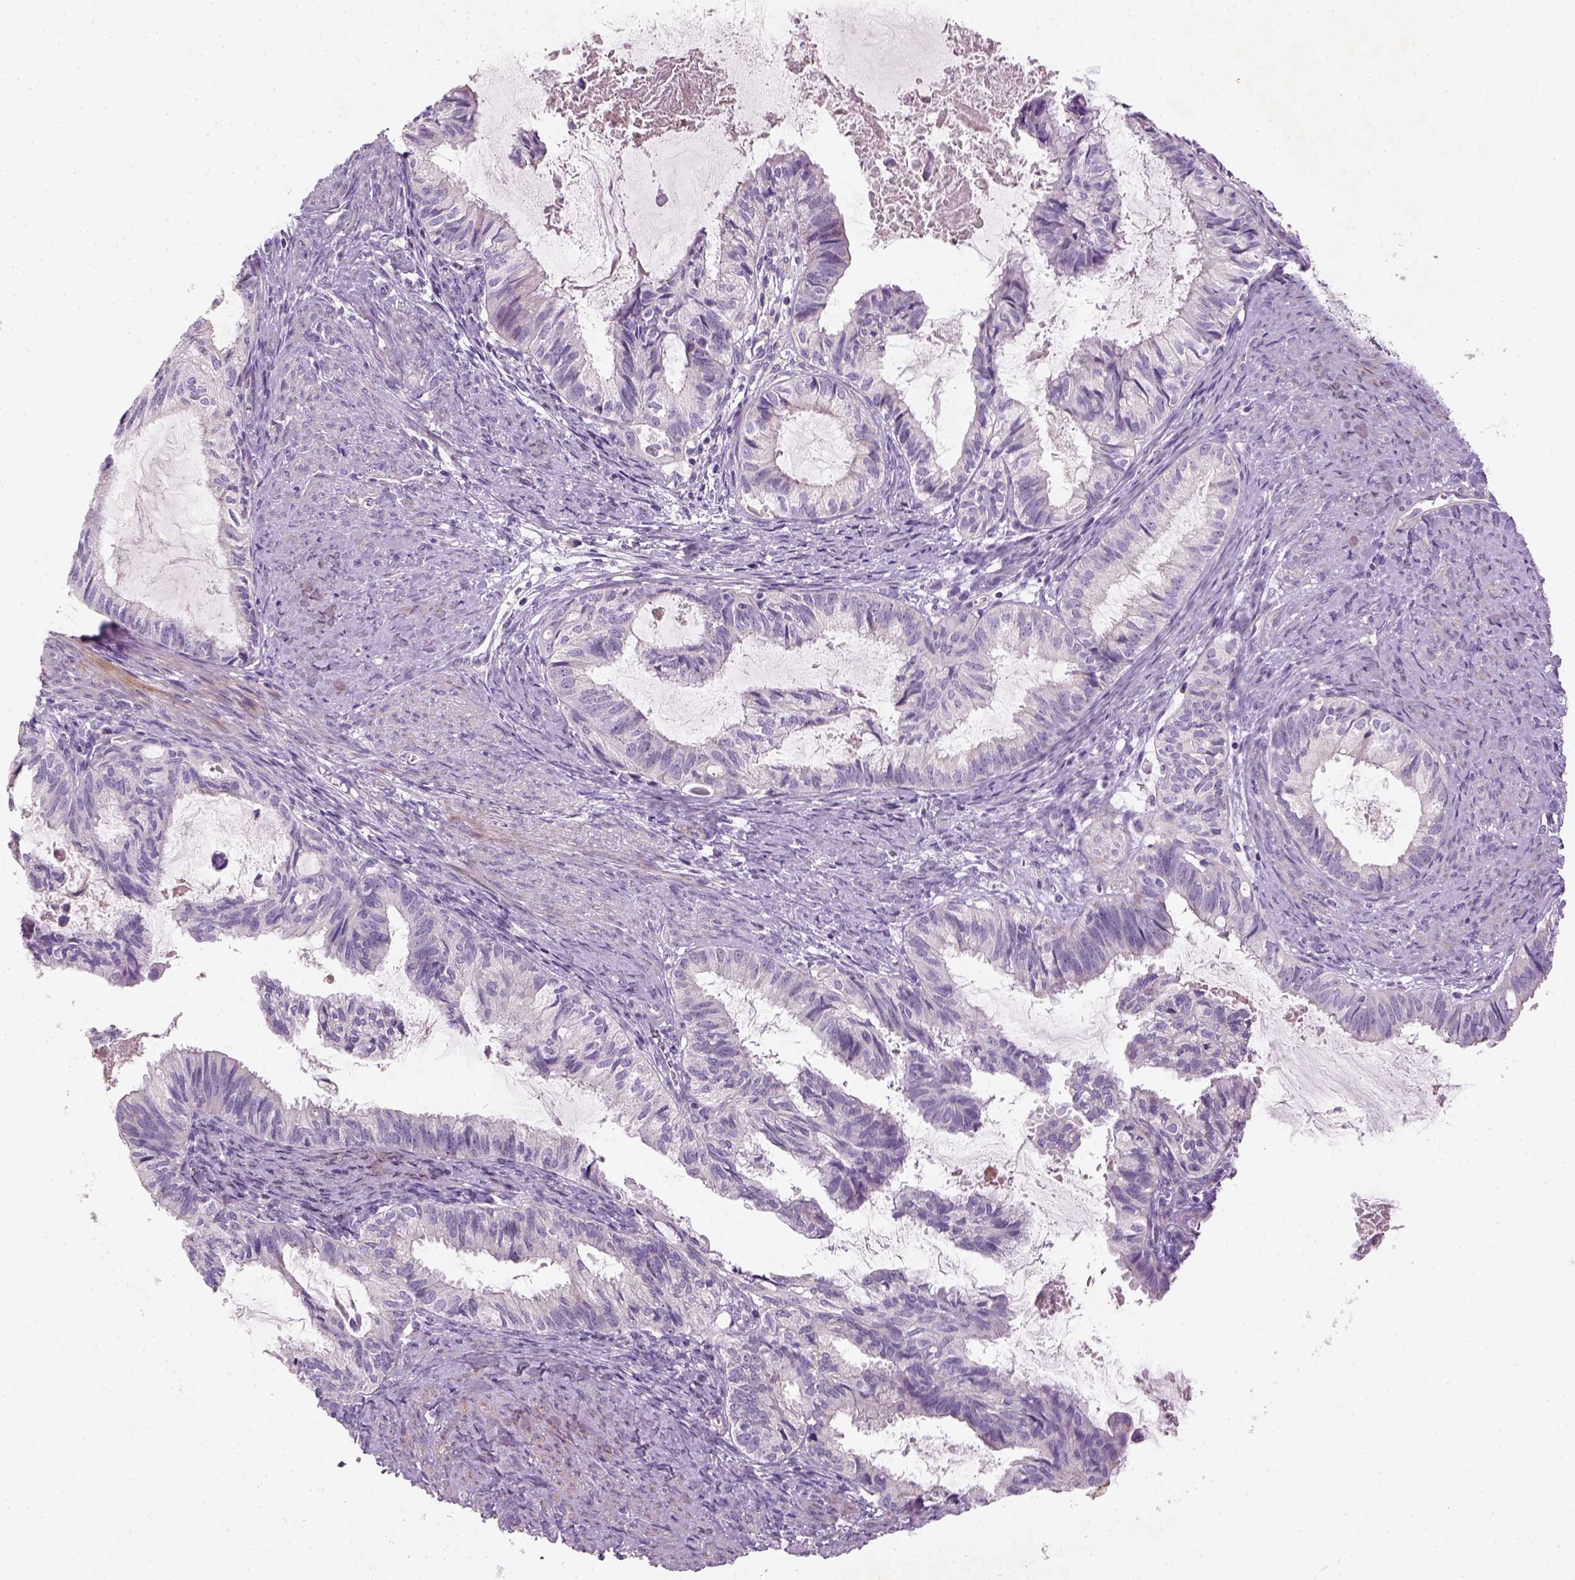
{"staining": {"intensity": "negative", "quantity": "none", "location": "none"}, "tissue": "endometrial cancer", "cell_type": "Tumor cells", "image_type": "cancer", "snomed": [{"axis": "morphology", "description": "Adenocarcinoma, NOS"}, {"axis": "topography", "description": "Endometrium"}], "caption": "High power microscopy histopathology image of an immunohistochemistry micrograph of endometrial adenocarcinoma, revealing no significant staining in tumor cells. (Stains: DAB (3,3'-diaminobenzidine) immunohistochemistry (IHC) with hematoxylin counter stain, Microscopy: brightfield microscopy at high magnification).", "gene": "NUDT6", "patient": {"sex": "female", "age": 86}}